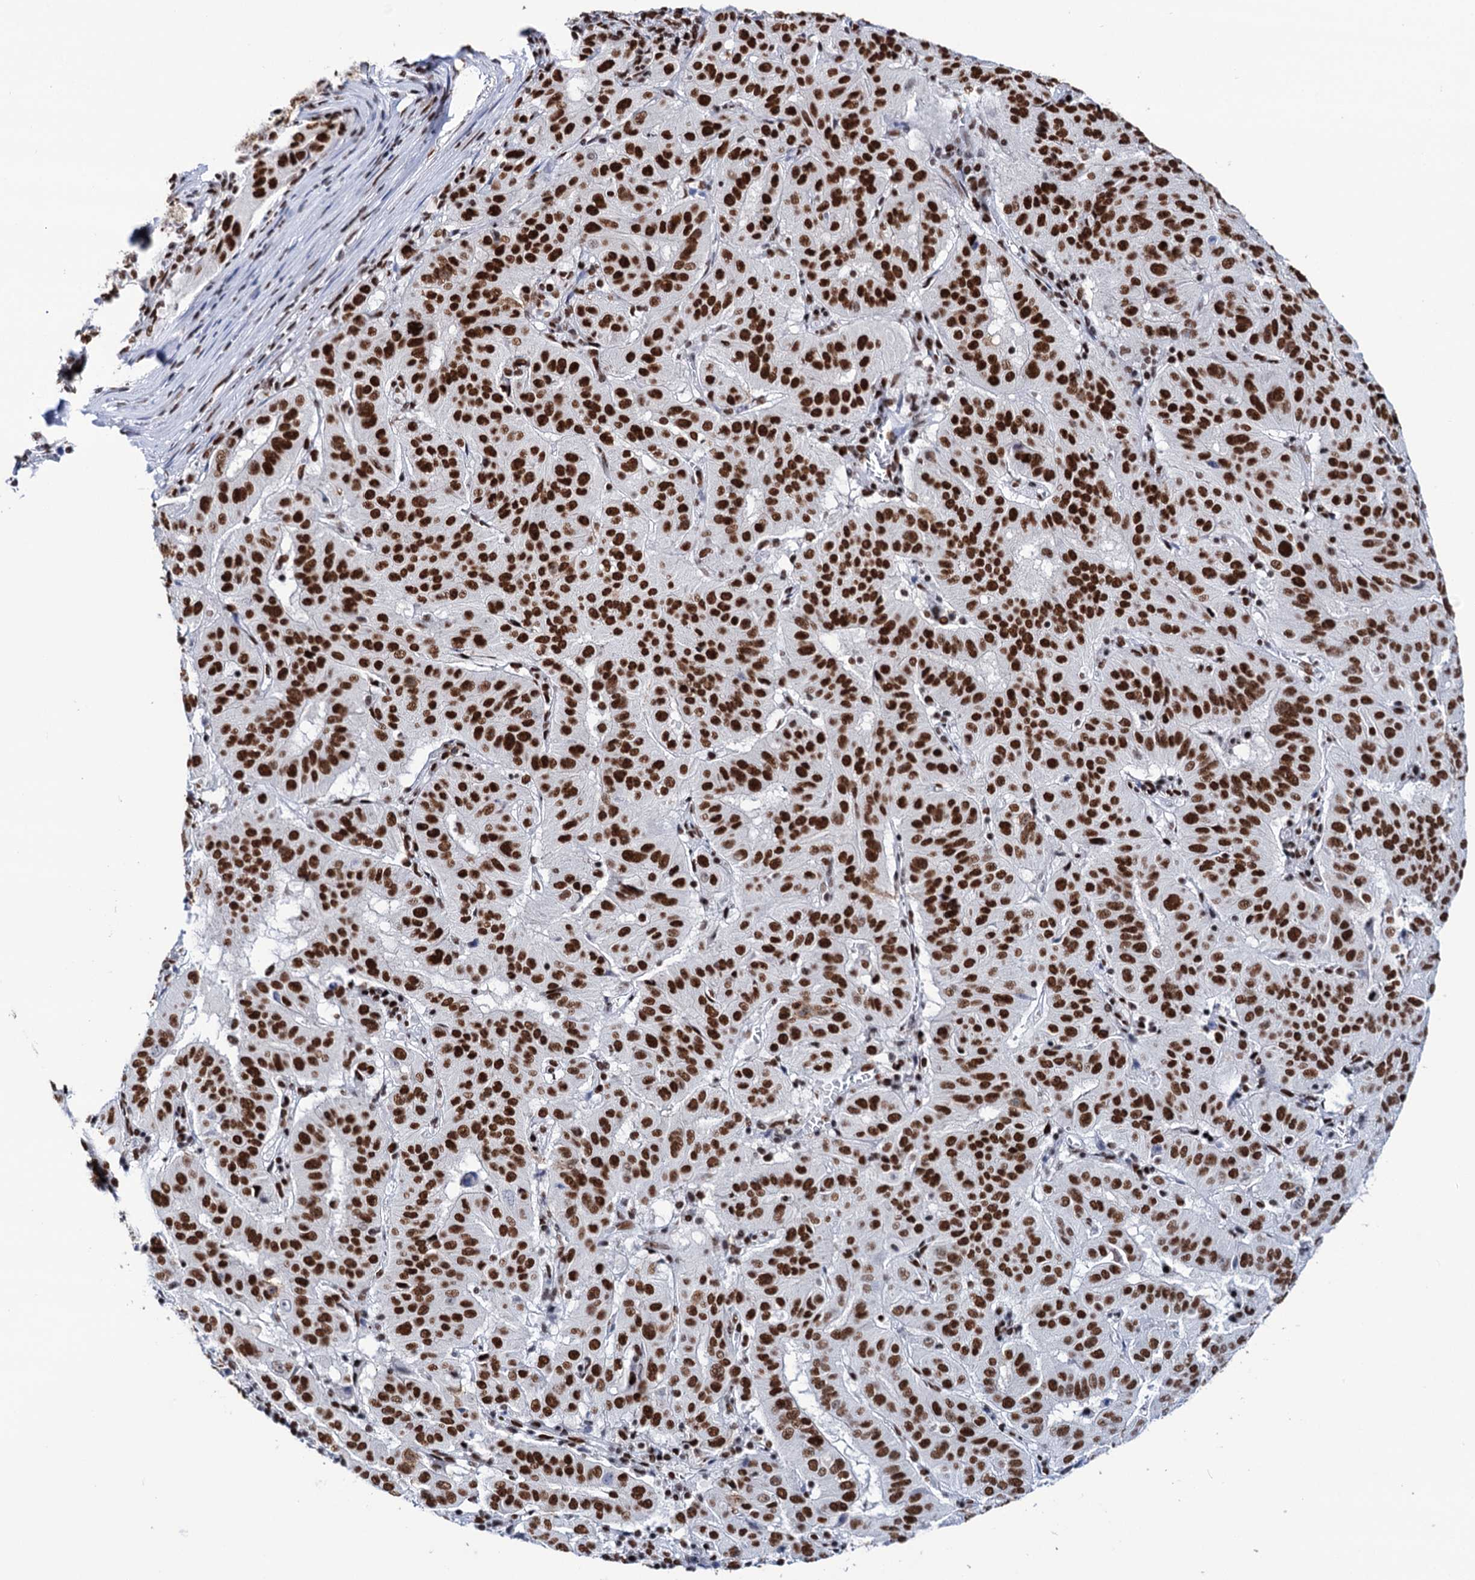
{"staining": {"intensity": "strong", "quantity": ">75%", "location": "nuclear"}, "tissue": "pancreatic cancer", "cell_type": "Tumor cells", "image_type": "cancer", "snomed": [{"axis": "morphology", "description": "Adenocarcinoma, NOS"}, {"axis": "topography", "description": "Pancreas"}], "caption": "A brown stain shows strong nuclear expression of a protein in pancreatic adenocarcinoma tumor cells.", "gene": "MATR3", "patient": {"sex": "male", "age": 63}}